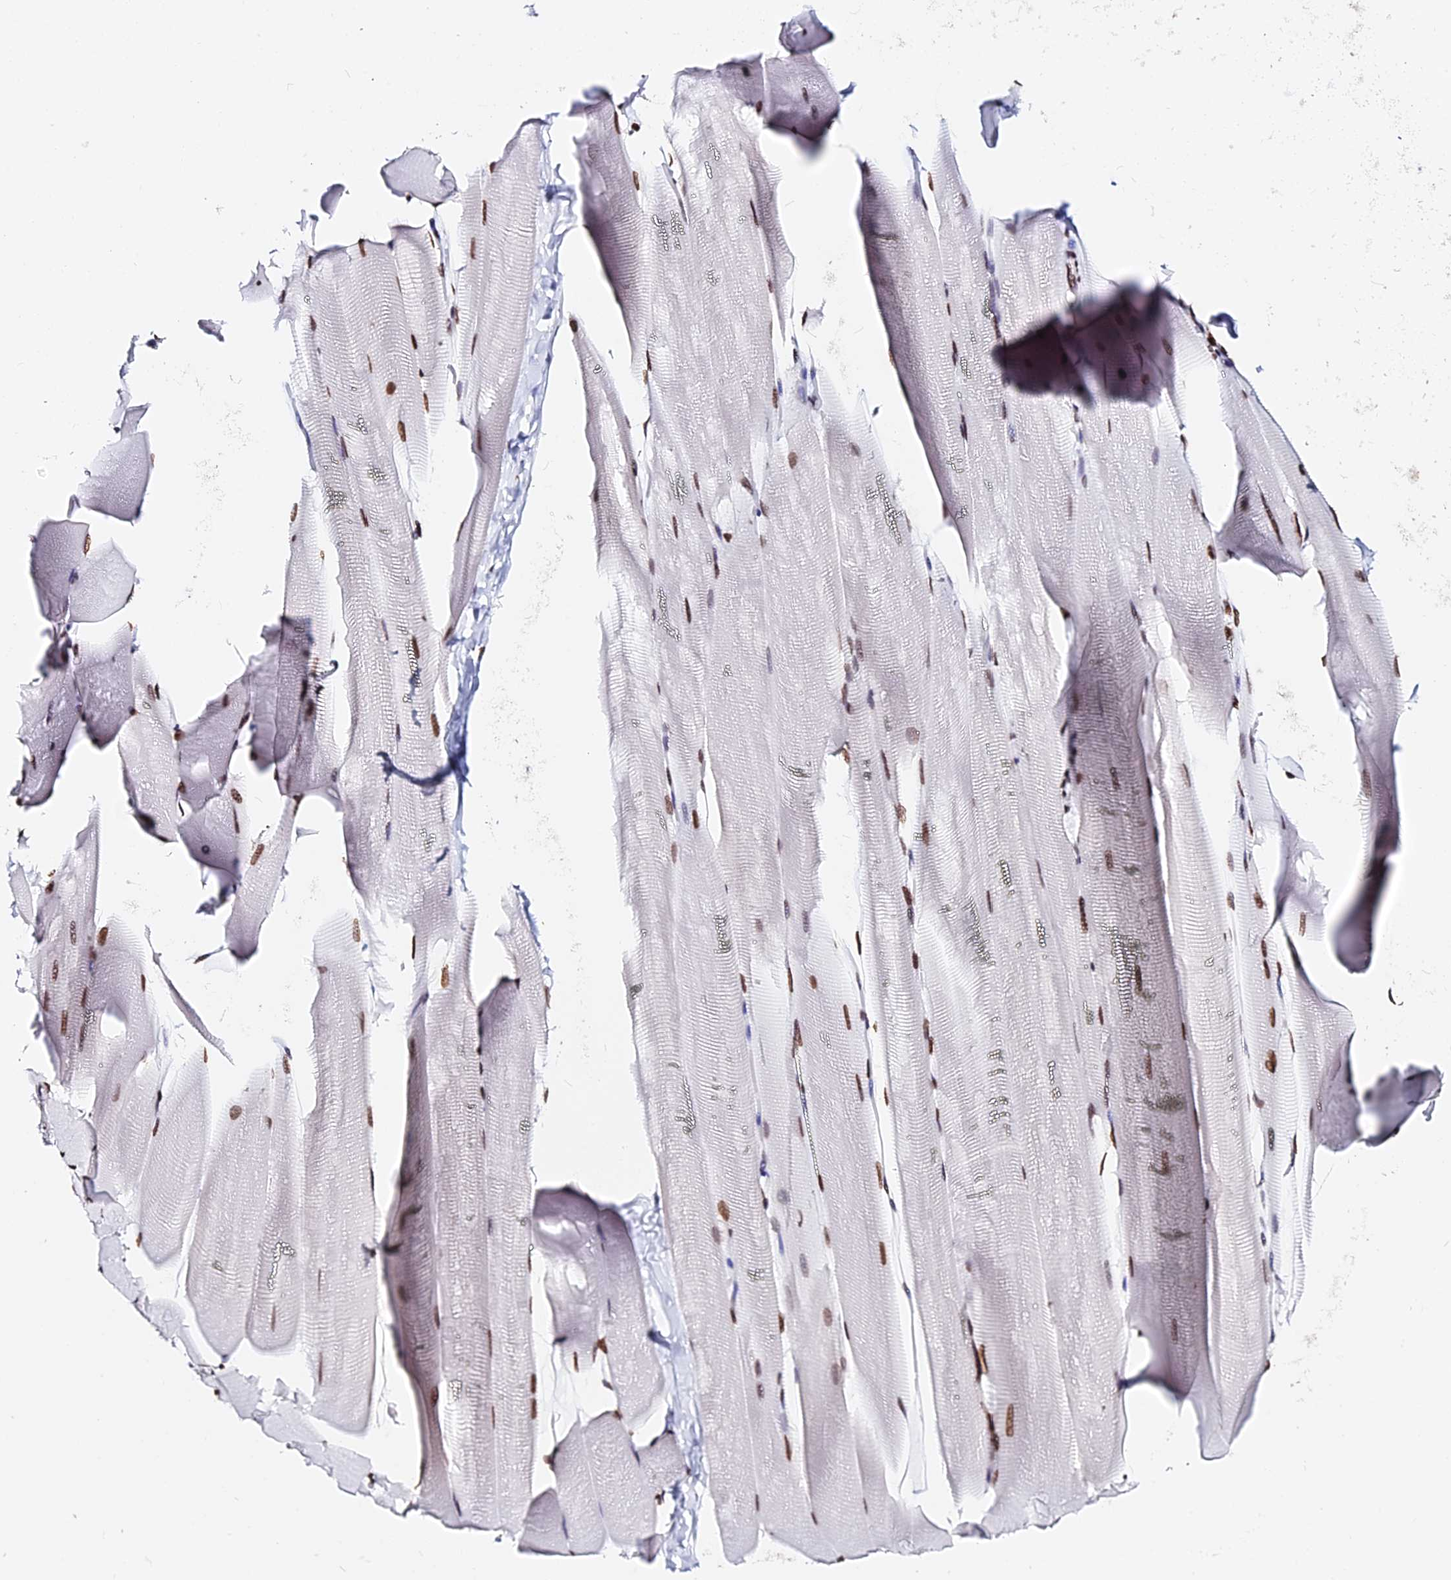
{"staining": {"intensity": "moderate", "quantity": ">75%", "location": "nuclear"}, "tissue": "skeletal muscle", "cell_type": "Myocytes", "image_type": "normal", "snomed": [{"axis": "morphology", "description": "Normal tissue, NOS"}, {"axis": "topography", "description": "Skeletal muscle"}], "caption": "This histopathology image exhibits immunohistochemistry staining of normal human skeletal muscle, with medium moderate nuclear expression in about >75% of myocytes.", "gene": "ENSG00000282988", "patient": {"sex": "male", "age": 25}}